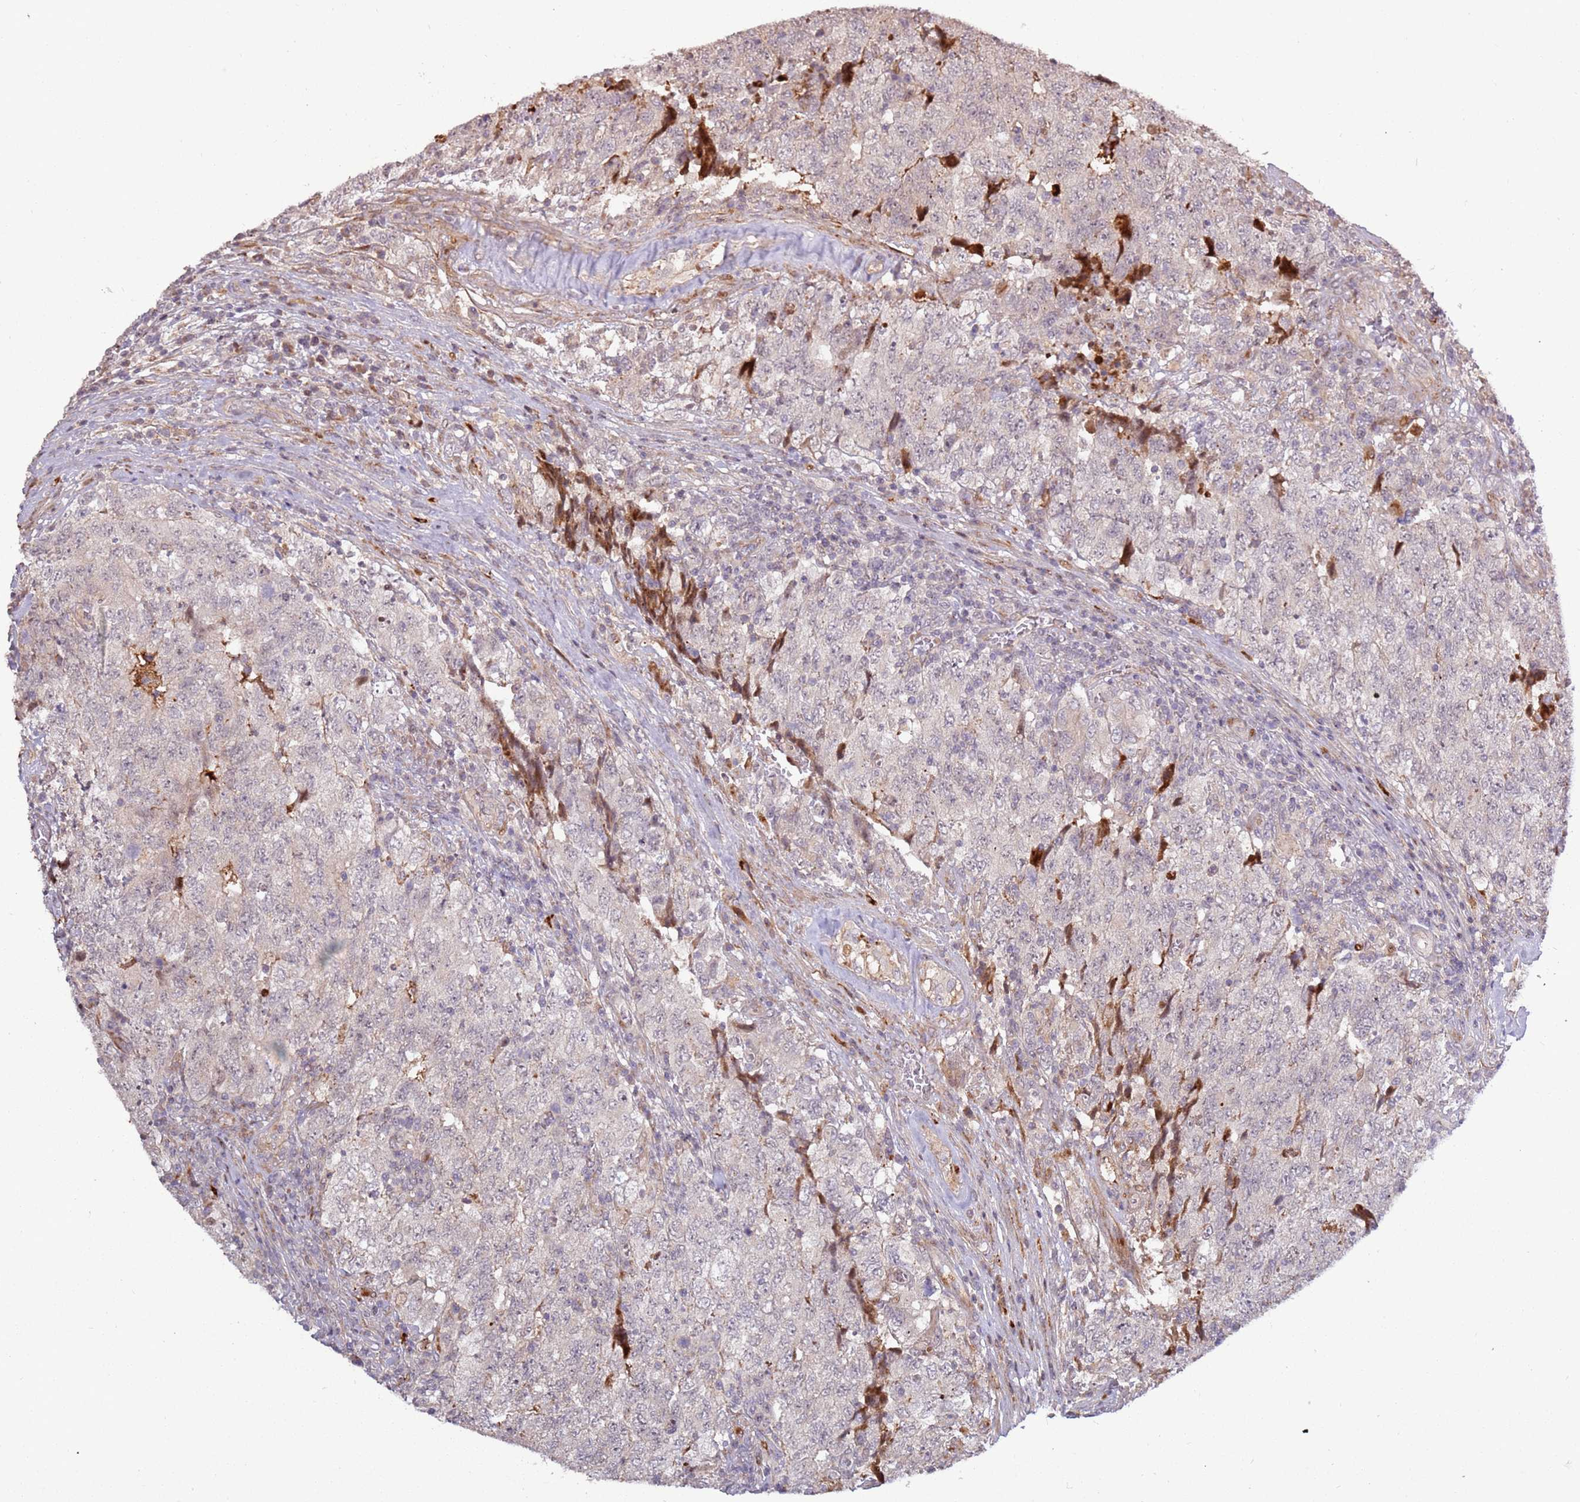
{"staining": {"intensity": "negative", "quantity": "none", "location": "none"}, "tissue": "testis cancer", "cell_type": "Tumor cells", "image_type": "cancer", "snomed": [{"axis": "morphology", "description": "Carcinoma, Embryonal, NOS"}, {"axis": "topography", "description": "Testis"}], "caption": "Tumor cells show no significant positivity in testis embryonal carcinoma.", "gene": "RHBDL1", "patient": {"sex": "male", "age": 34}}